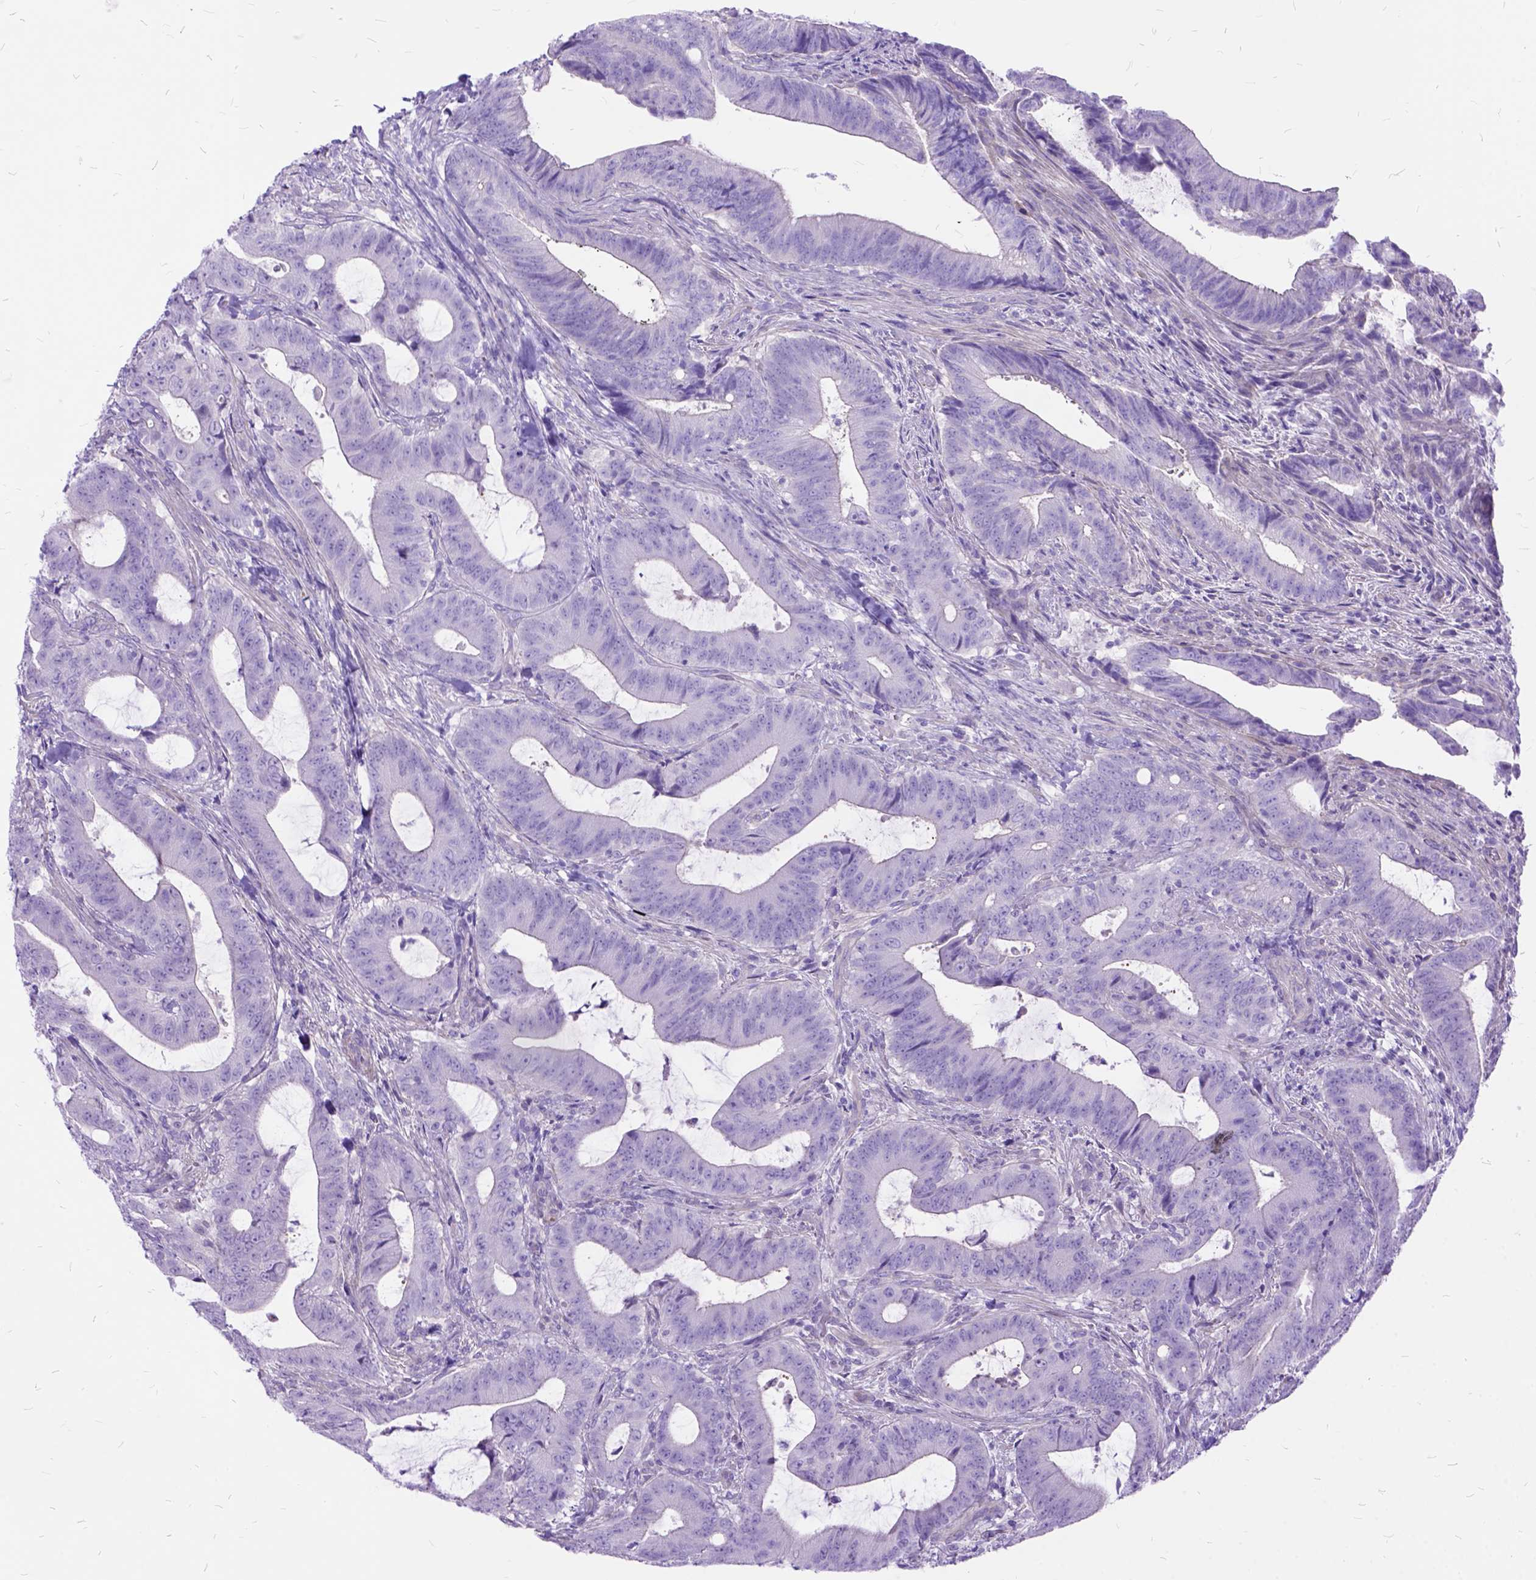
{"staining": {"intensity": "negative", "quantity": "none", "location": "none"}, "tissue": "colorectal cancer", "cell_type": "Tumor cells", "image_type": "cancer", "snomed": [{"axis": "morphology", "description": "Adenocarcinoma, NOS"}, {"axis": "topography", "description": "Colon"}], "caption": "Colorectal cancer (adenocarcinoma) stained for a protein using immunohistochemistry (IHC) demonstrates no expression tumor cells.", "gene": "ARL9", "patient": {"sex": "female", "age": 43}}